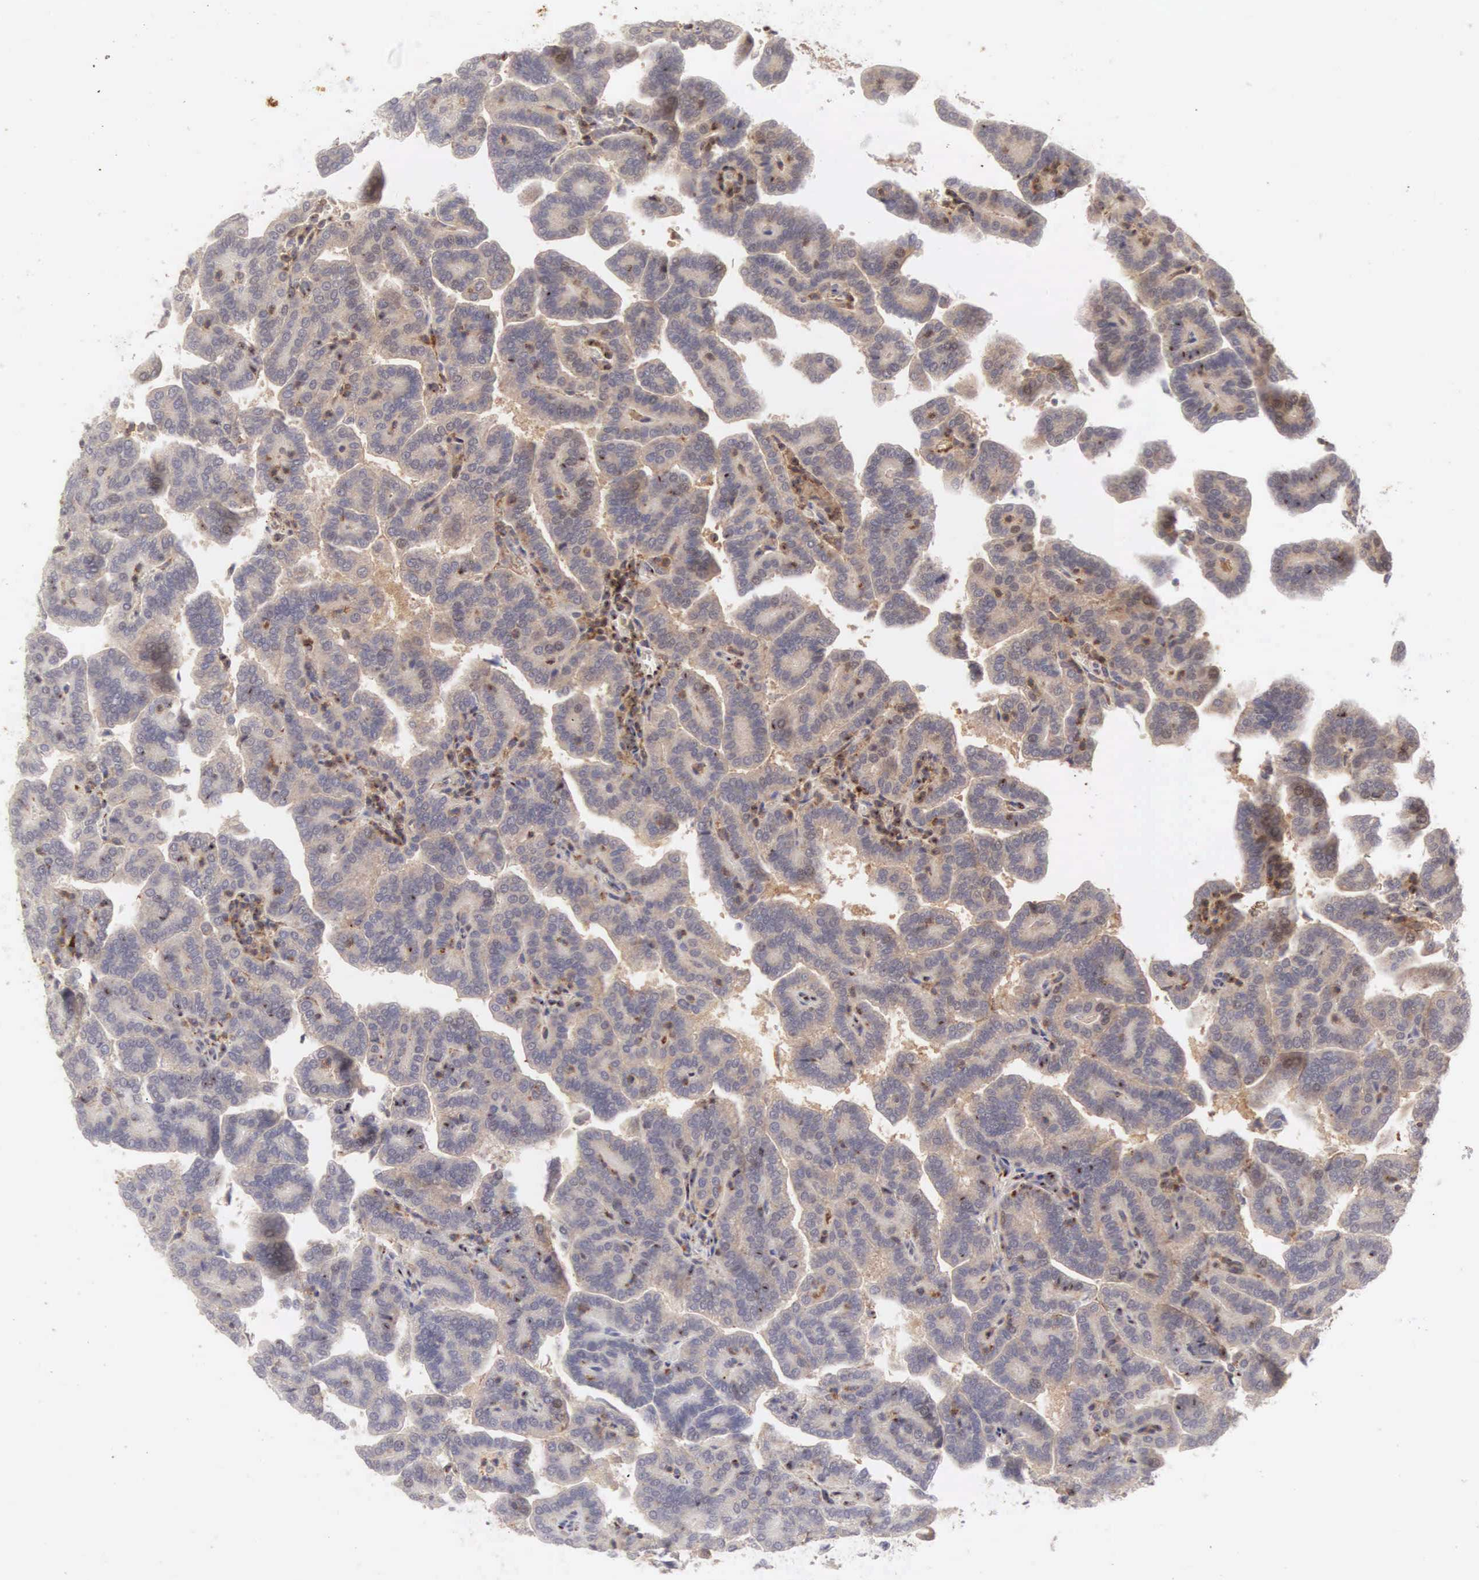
{"staining": {"intensity": "weak", "quantity": "<25%", "location": "cytoplasmic/membranous"}, "tissue": "renal cancer", "cell_type": "Tumor cells", "image_type": "cancer", "snomed": [{"axis": "morphology", "description": "Adenocarcinoma, NOS"}, {"axis": "topography", "description": "Kidney"}], "caption": "Immunohistochemistry image of renal cancer stained for a protein (brown), which demonstrates no staining in tumor cells. The staining is performed using DAB brown chromogen with nuclei counter-stained in using hematoxylin.", "gene": "CD1A", "patient": {"sex": "male", "age": 61}}